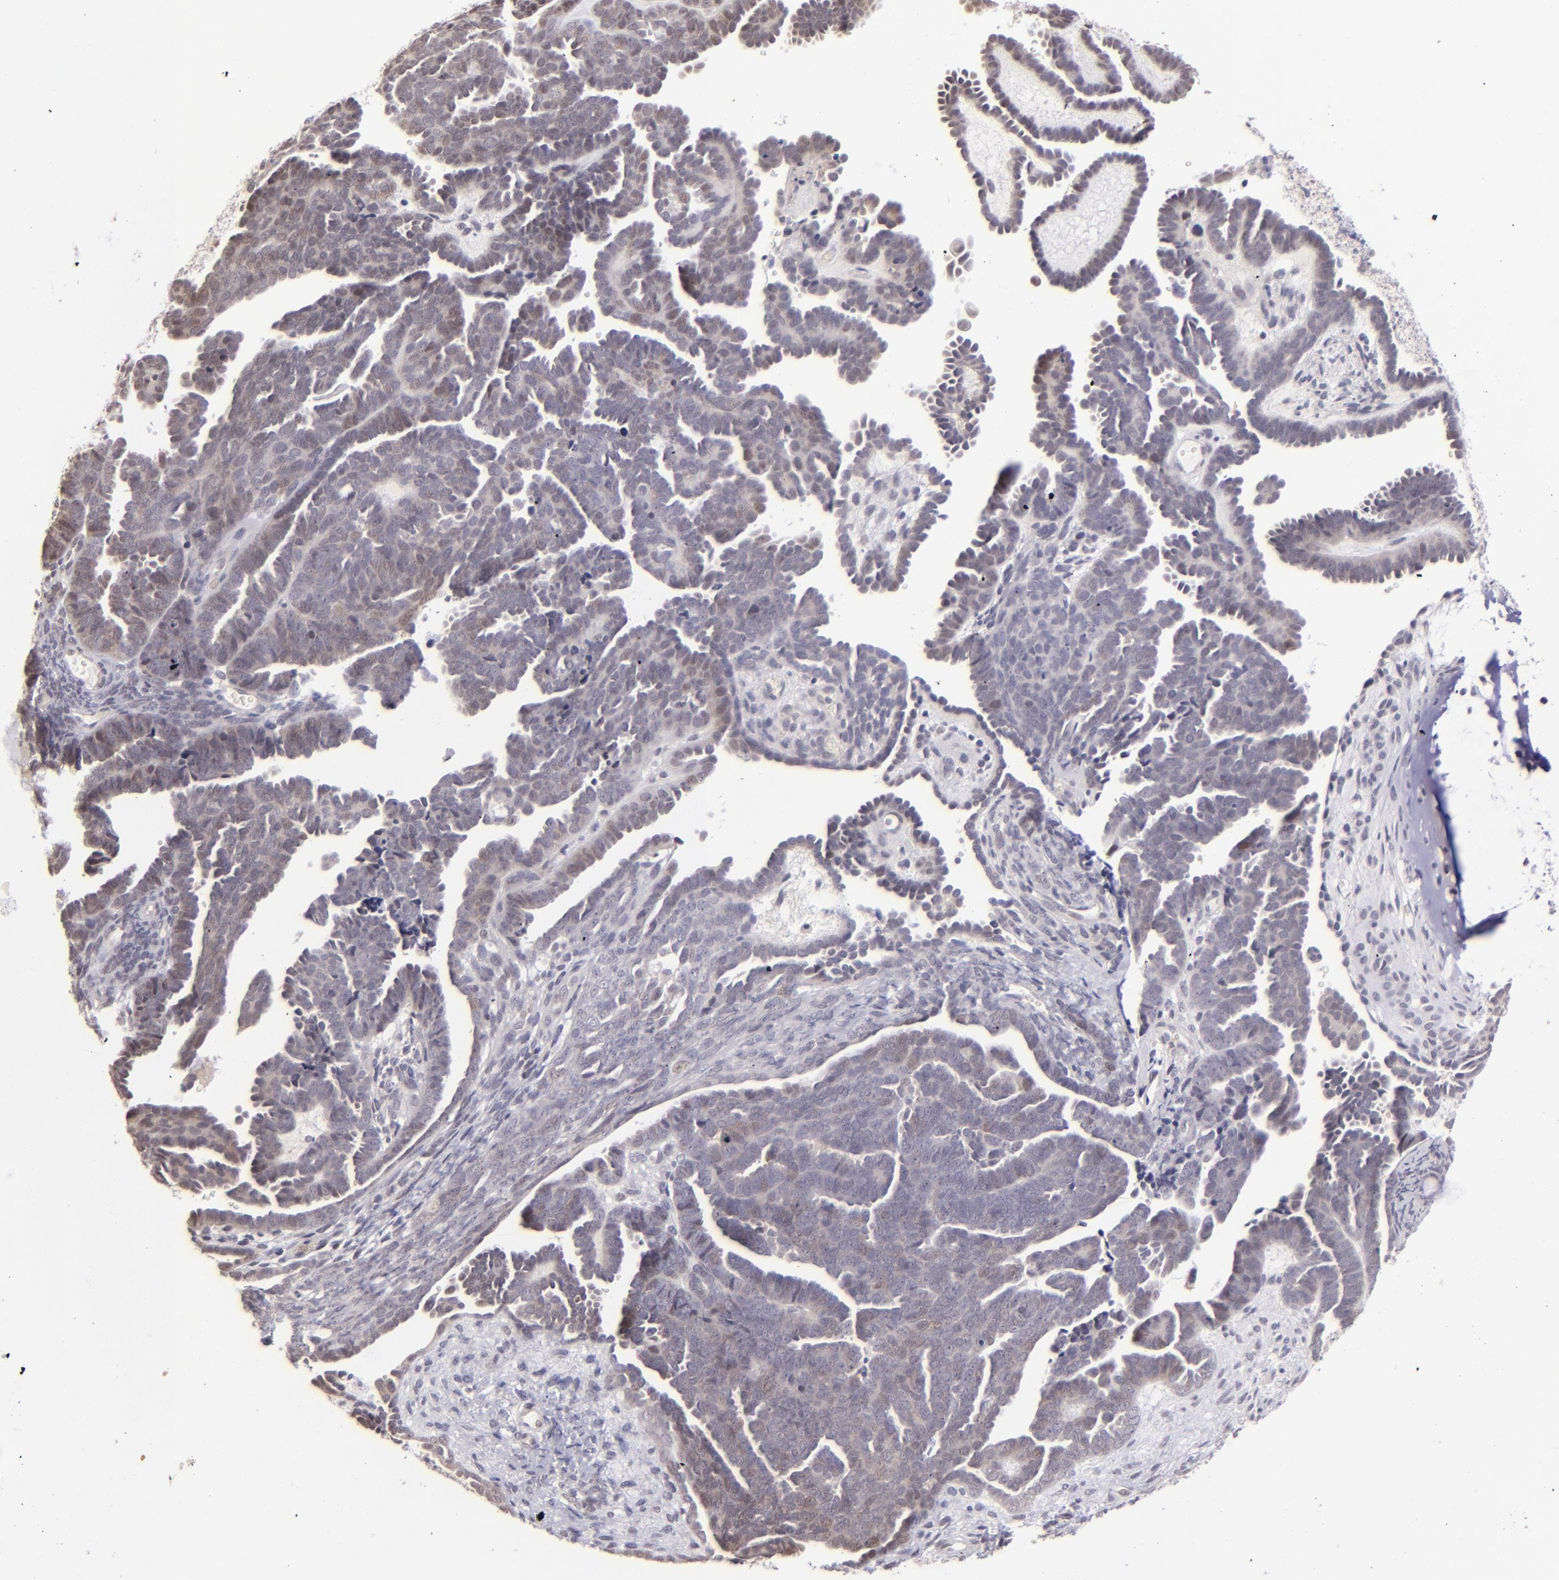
{"staining": {"intensity": "weak", "quantity": "<25%", "location": "nuclear"}, "tissue": "endometrial cancer", "cell_type": "Tumor cells", "image_type": "cancer", "snomed": [{"axis": "morphology", "description": "Neoplasm, malignant, NOS"}, {"axis": "topography", "description": "Endometrium"}], "caption": "Photomicrograph shows no significant protein positivity in tumor cells of endometrial cancer.", "gene": "RARB", "patient": {"sex": "female", "age": 74}}